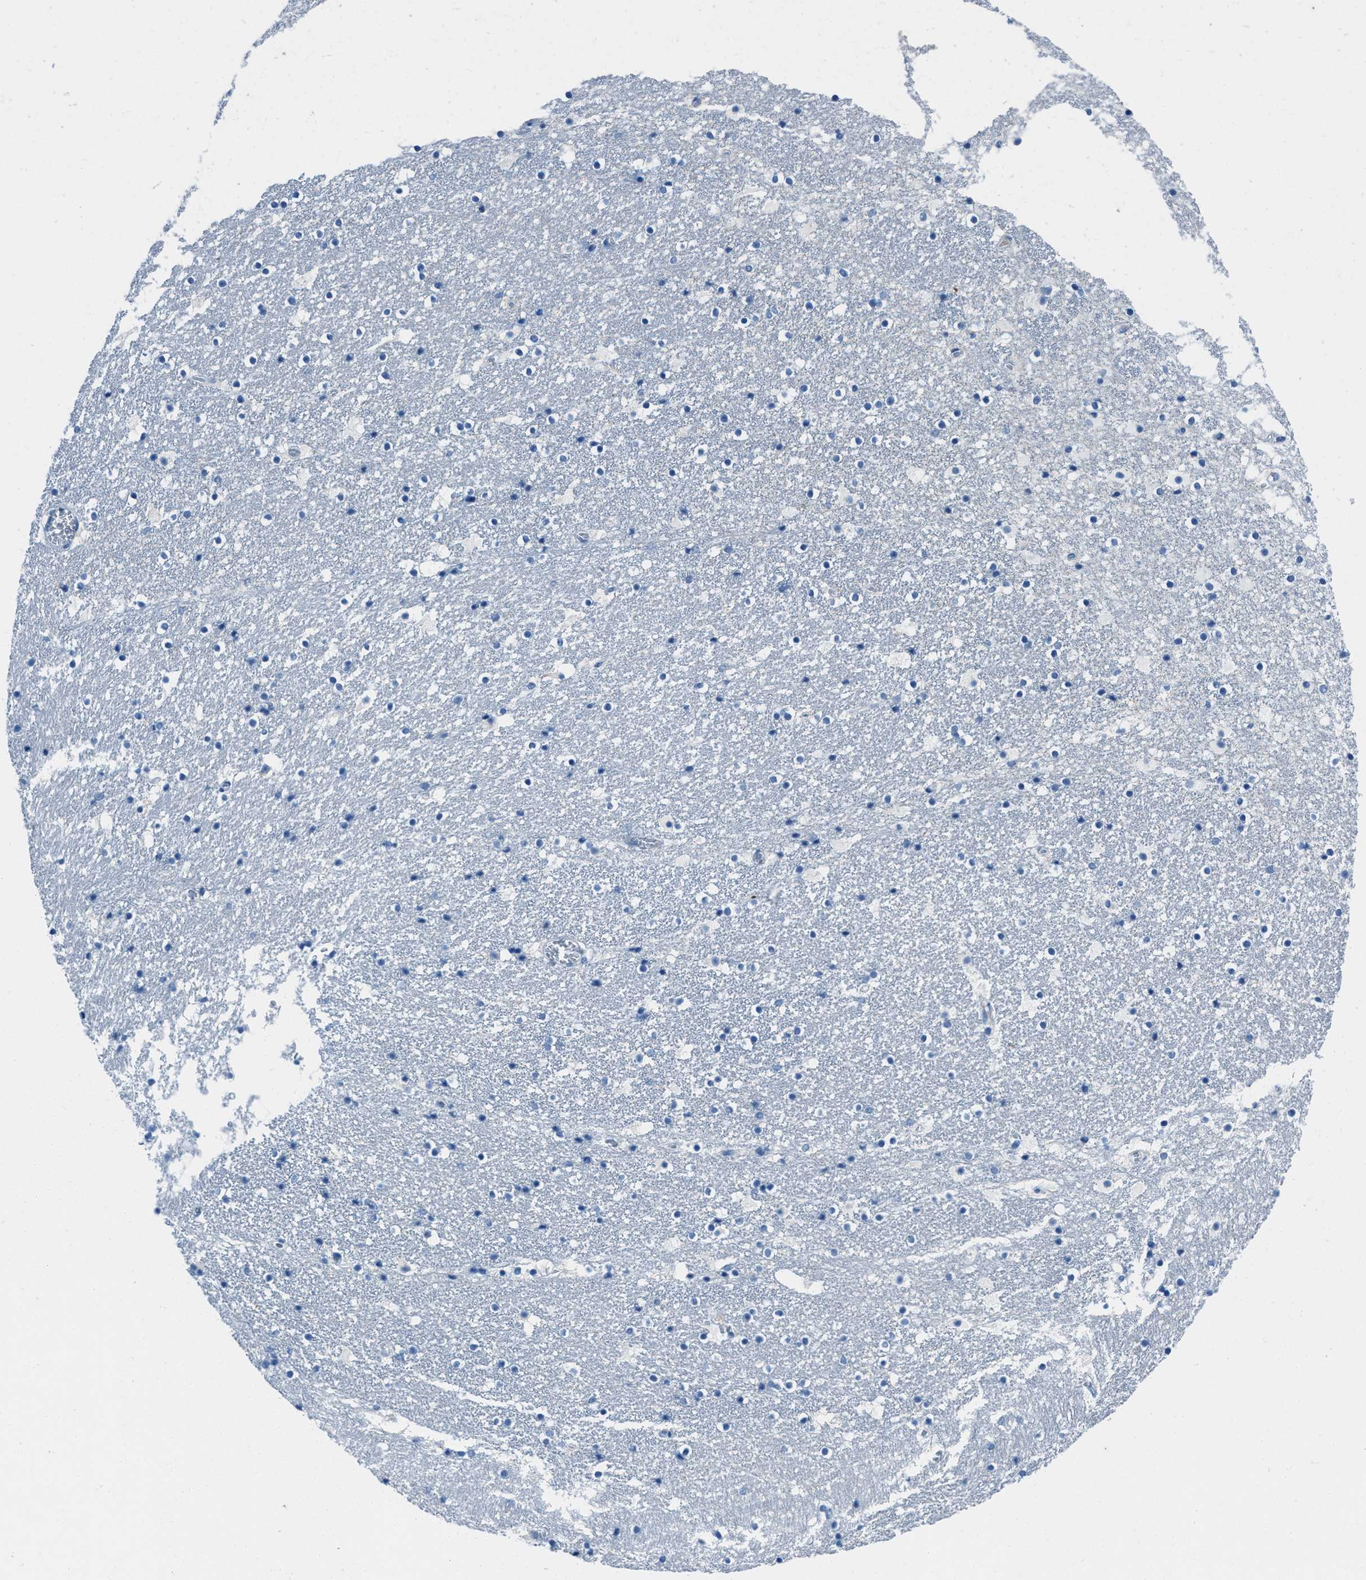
{"staining": {"intensity": "negative", "quantity": "none", "location": "none"}, "tissue": "caudate", "cell_type": "Glial cells", "image_type": "normal", "snomed": [{"axis": "morphology", "description": "Normal tissue, NOS"}, {"axis": "topography", "description": "Lateral ventricle wall"}], "caption": "Photomicrograph shows no significant protein positivity in glial cells of normal caudate.", "gene": "AMACR", "patient": {"sex": "male", "age": 45}}